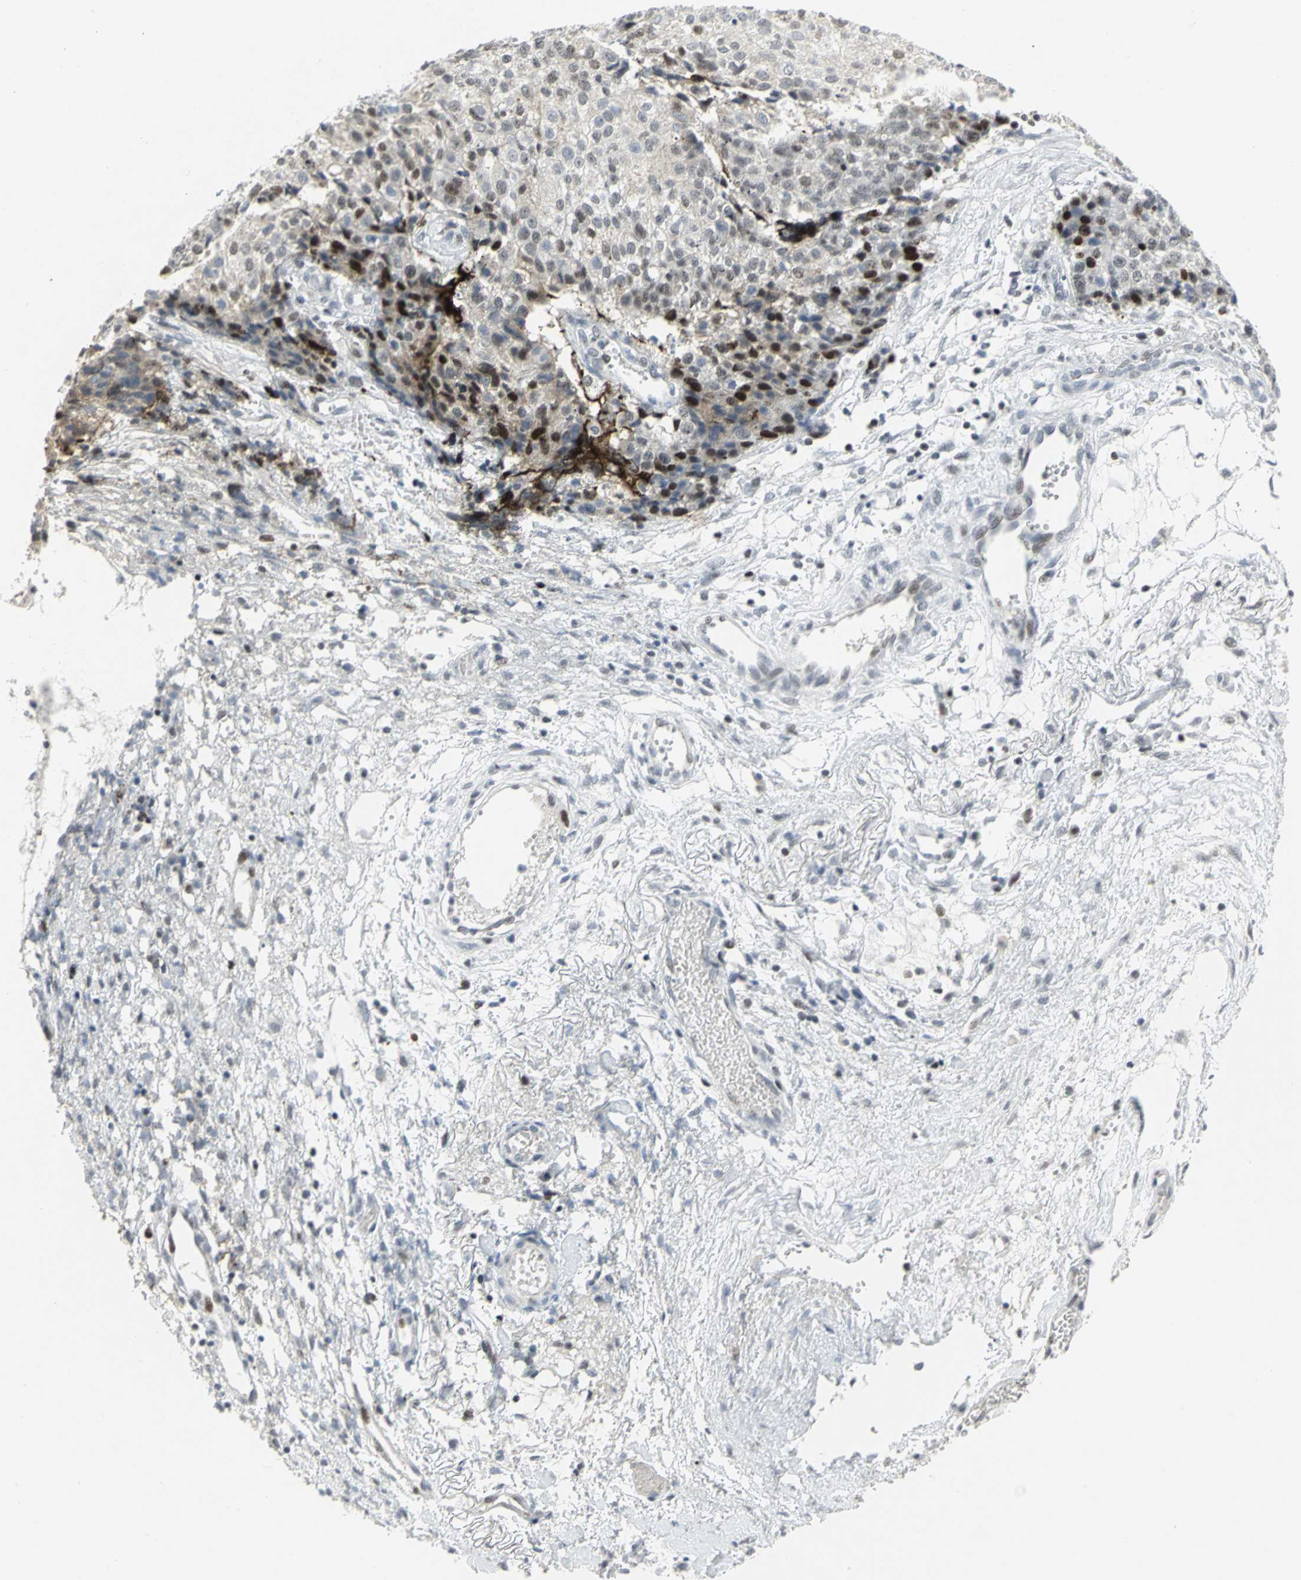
{"staining": {"intensity": "weak", "quantity": "25%-75%", "location": "nuclear"}, "tissue": "ovarian cancer", "cell_type": "Tumor cells", "image_type": "cancer", "snomed": [{"axis": "morphology", "description": "Carcinoma, endometroid"}, {"axis": "topography", "description": "Ovary"}], "caption": "Human ovarian endometroid carcinoma stained with a brown dye shows weak nuclear positive staining in about 25%-75% of tumor cells.", "gene": "RPA1", "patient": {"sex": "female", "age": 42}}